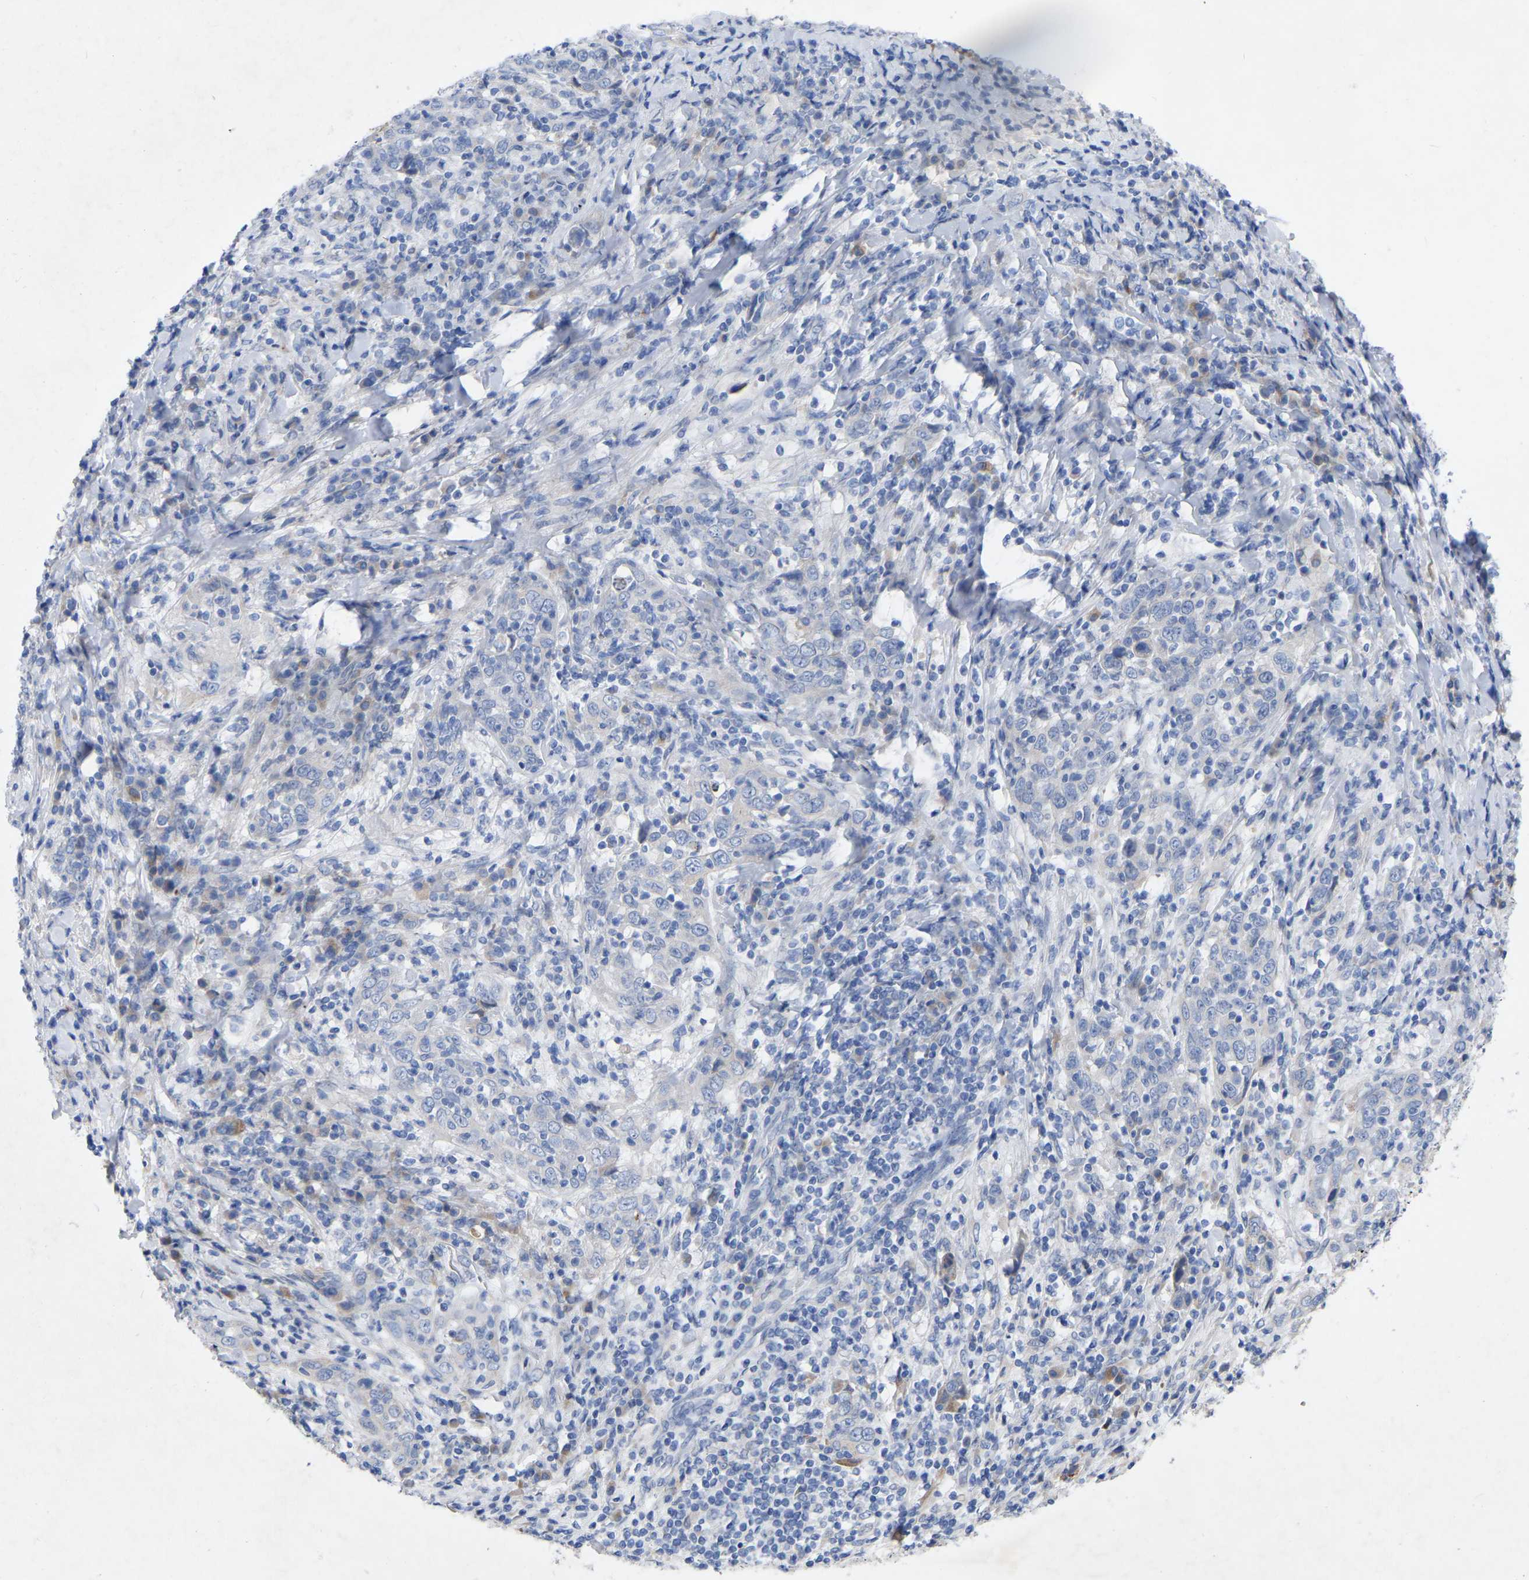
{"staining": {"intensity": "negative", "quantity": "none", "location": "none"}, "tissue": "cervical cancer", "cell_type": "Tumor cells", "image_type": "cancer", "snomed": [{"axis": "morphology", "description": "Squamous cell carcinoma, NOS"}, {"axis": "topography", "description": "Cervix"}], "caption": "This is an immunohistochemistry micrograph of cervical cancer. There is no positivity in tumor cells.", "gene": "STRIP2", "patient": {"sex": "female", "age": 46}}